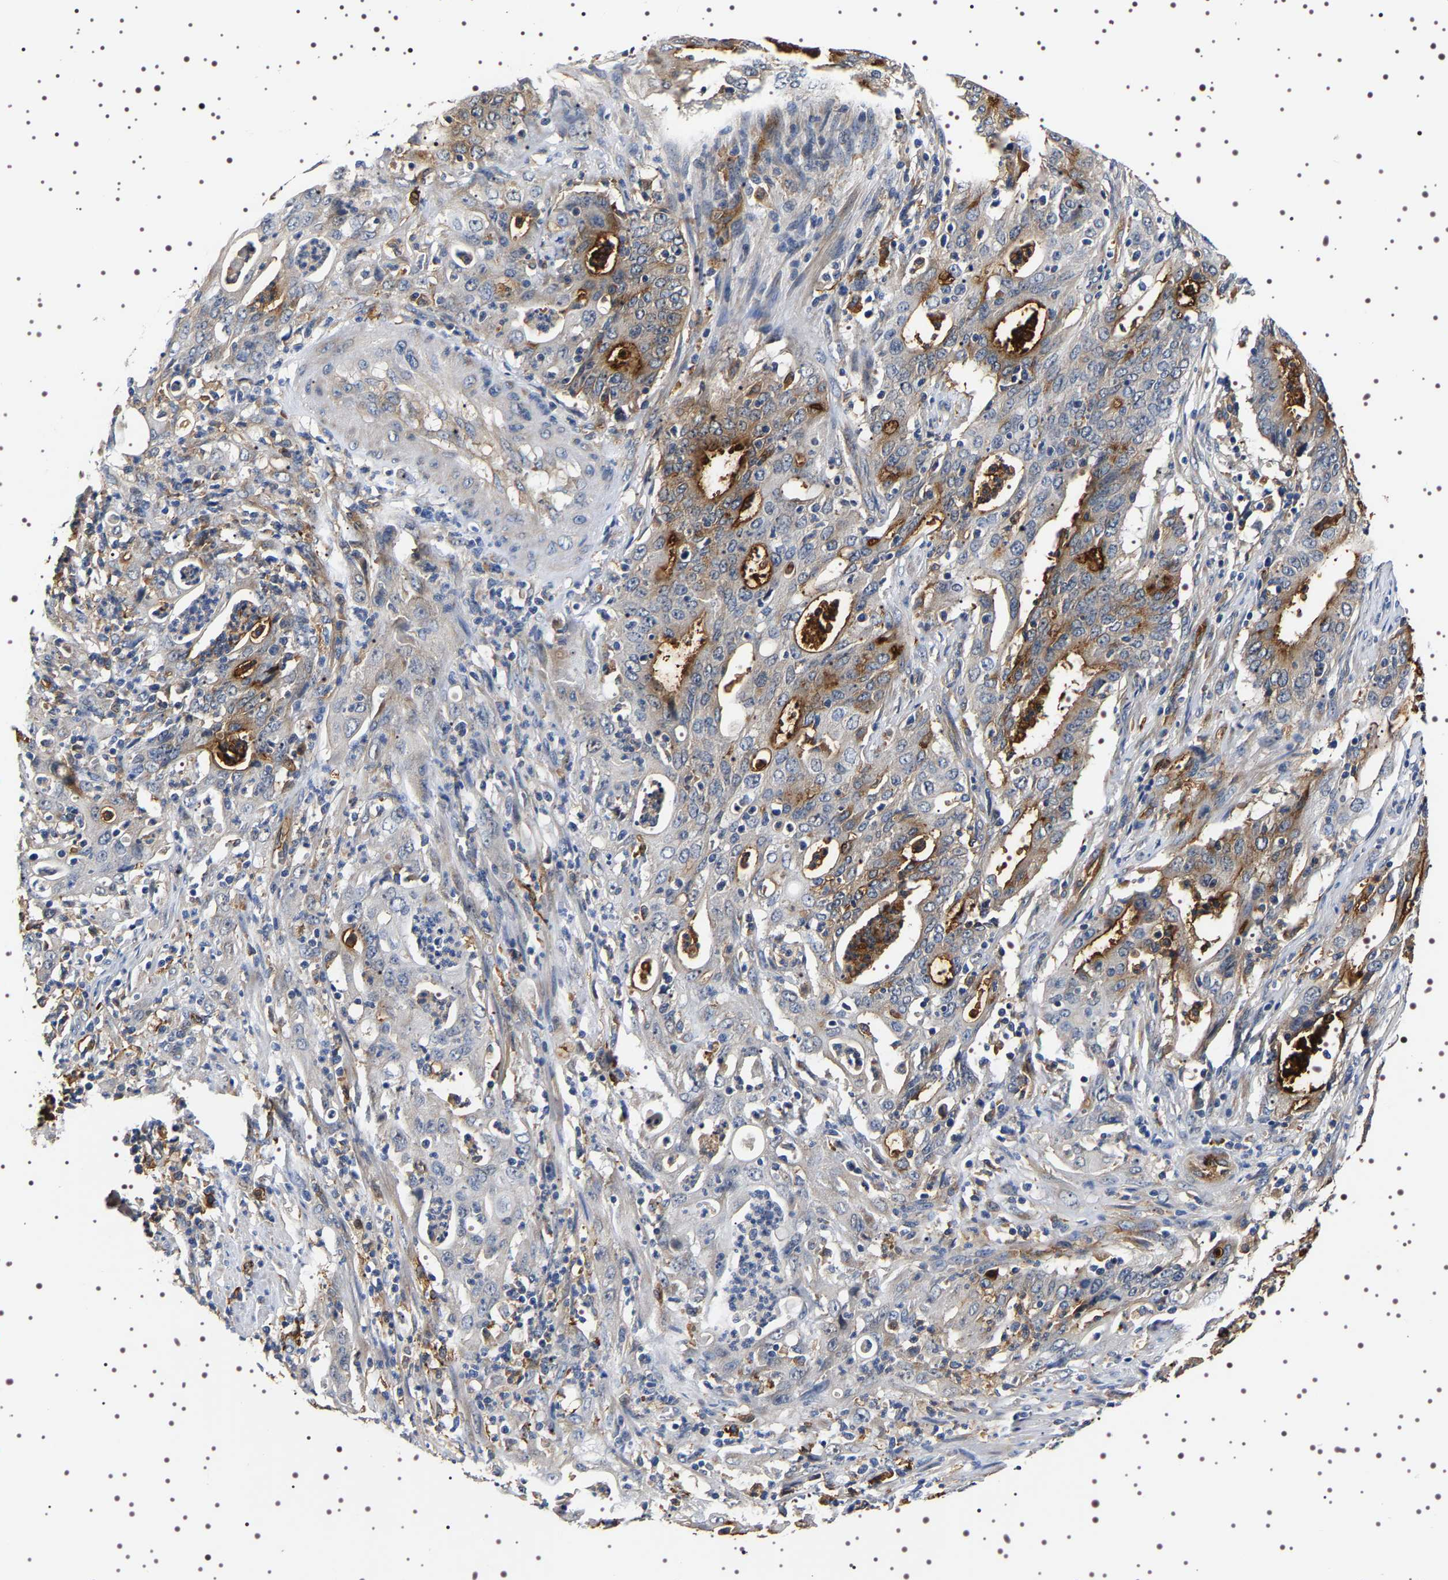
{"staining": {"intensity": "moderate", "quantity": "25%-75%", "location": "cytoplasmic/membranous"}, "tissue": "cervical cancer", "cell_type": "Tumor cells", "image_type": "cancer", "snomed": [{"axis": "morphology", "description": "Adenocarcinoma, NOS"}, {"axis": "topography", "description": "Cervix"}], "caption": "High-power microscopy captured an immunohistochemistry histopathology image of adenocarcinoma (cervical), revealing moderate cytoplasmic/membranous positivity in approximately 25%-75% of tumor cells. The staining was performed using DAB (3,3'-diaminobenzidine) to visualize the protein expression in brown, while the nuclei were stained in blue with hematoxylin (Magnification: 20x).", "gene": "ALPL", "patient": {"sex": "female", "age": 44}}